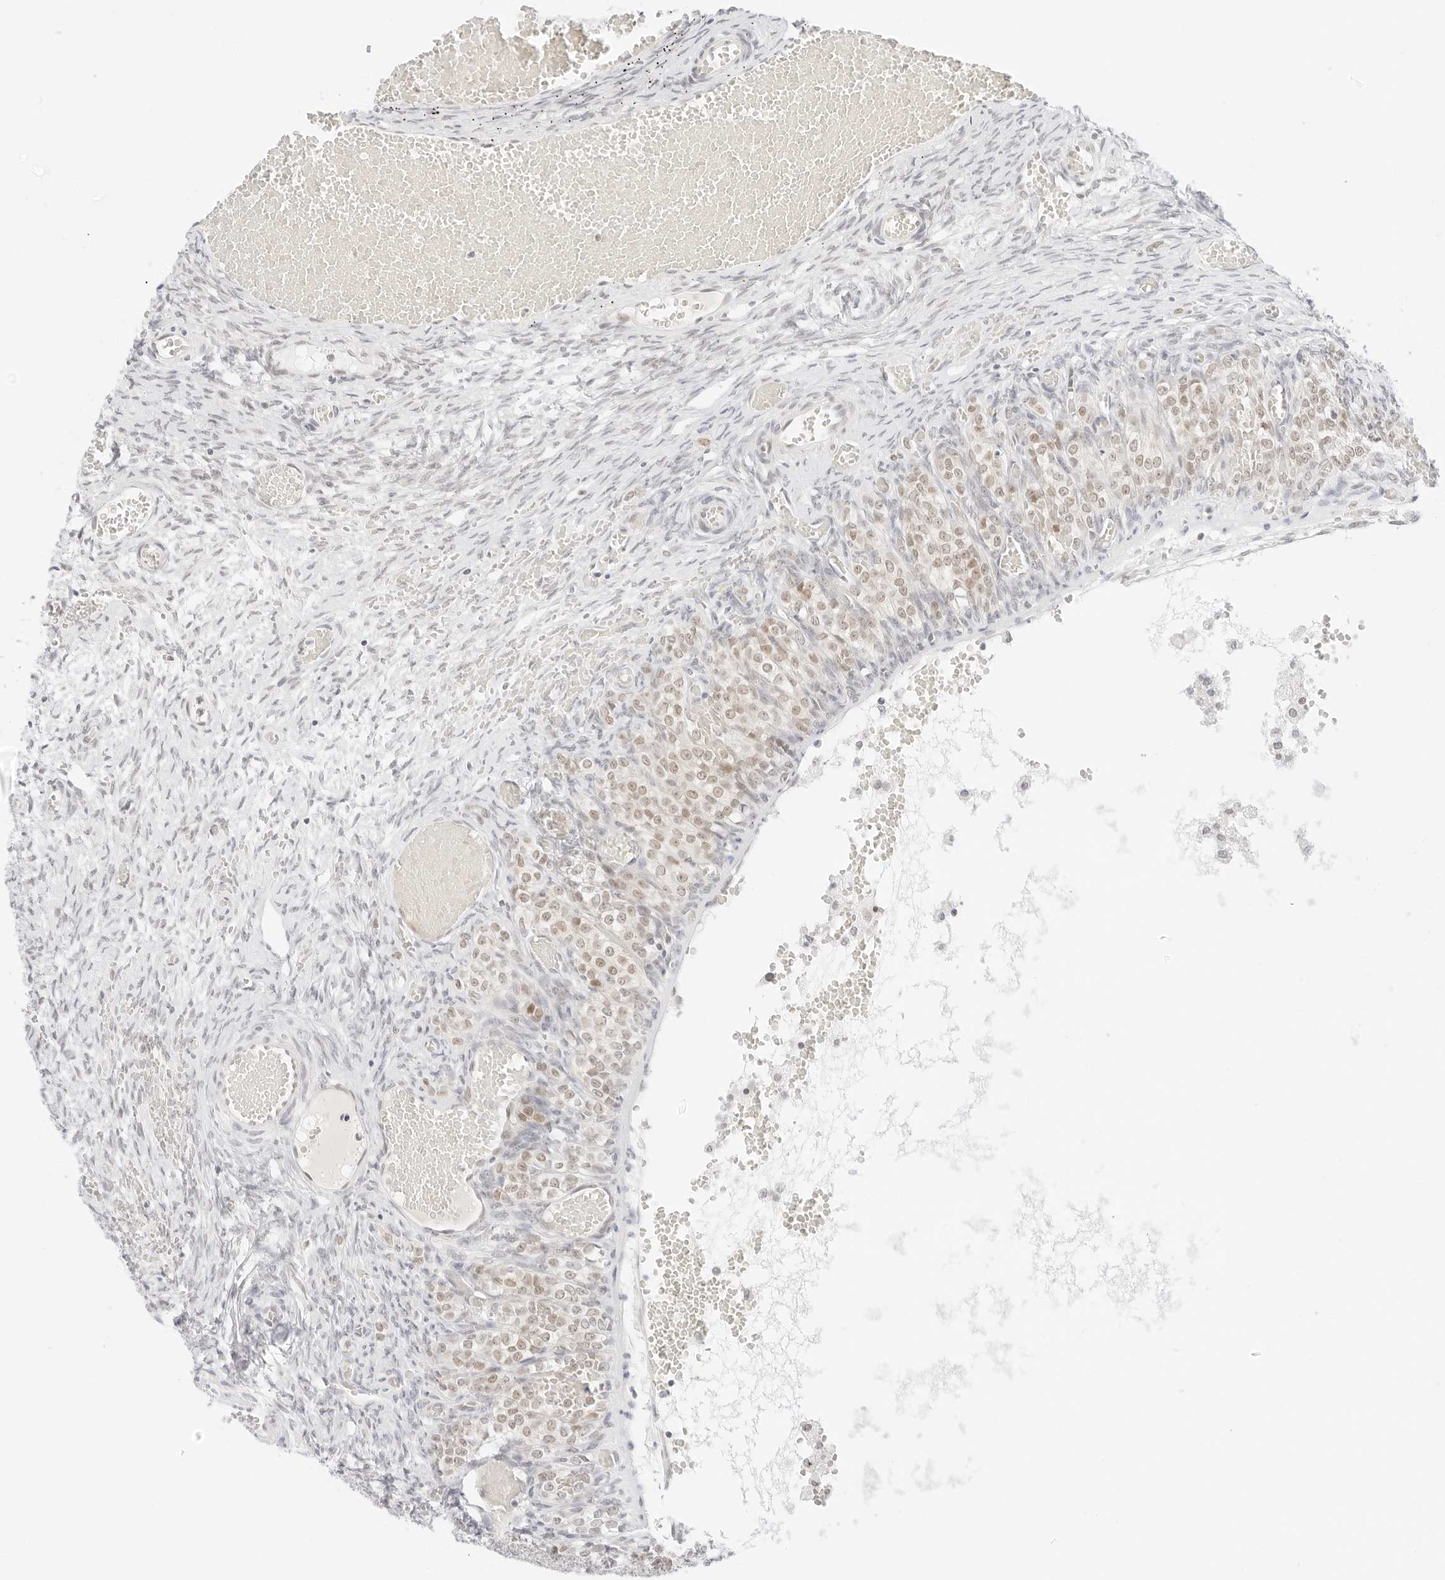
{"staining": {"intensity": "negative", "quantity": "none", "location": "none"}, "tissue": "ovary", "cell_type": "Ovarian stroma cells", "image_type": "normal", "snomed": [{"axis": "morphology", "description": "Adenocarcinoma, NOS"}, {"axis": "topography", "description": "Endometrium"}], "caption": "The image exhibits no staining of ovarian stroma cells in normal ovary. (DAB IHC with hematoxylin counter stain).", "gene": "POLR3C", "patient": {"sex": "female", "age": 32}}